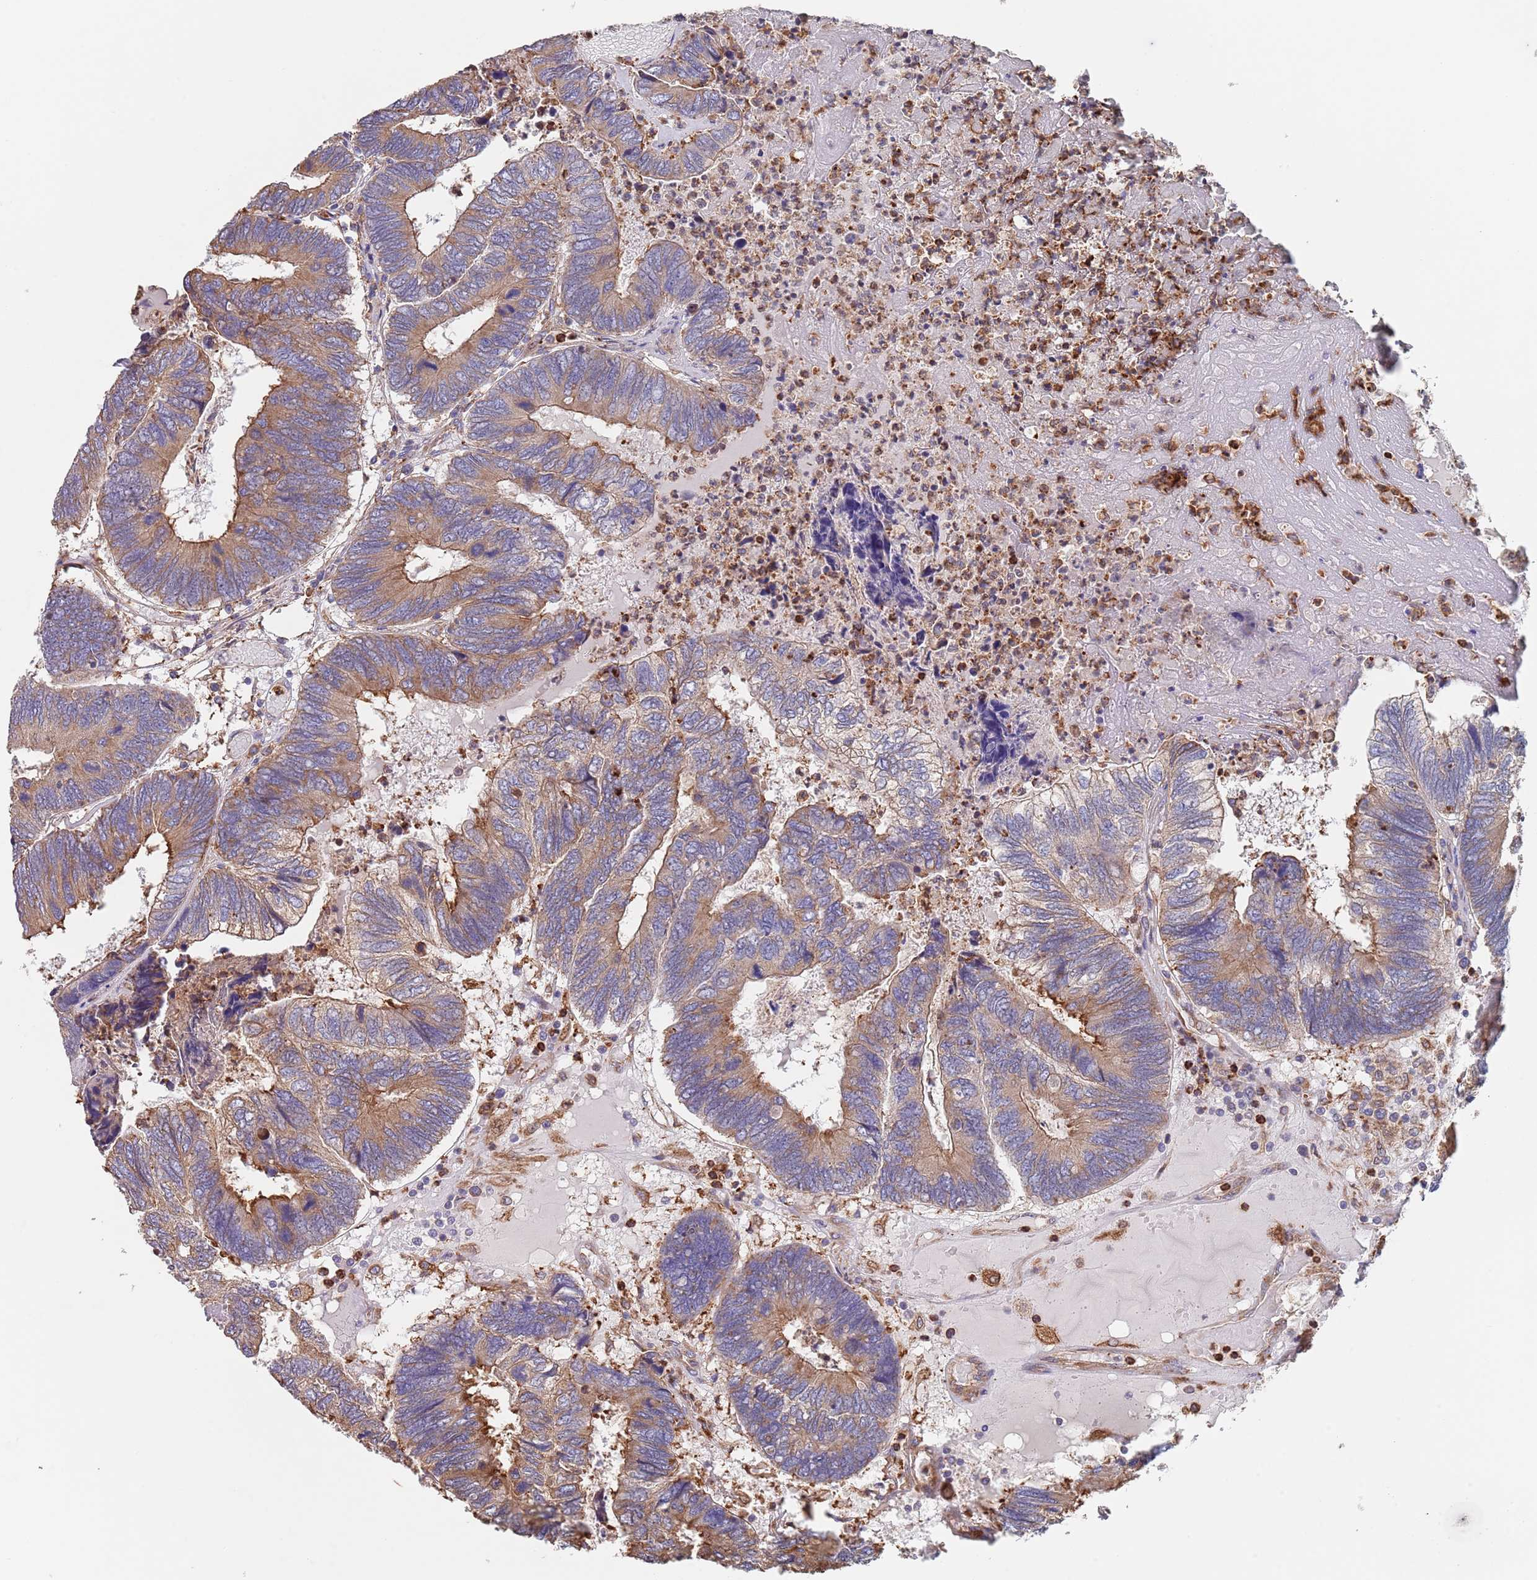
{"staining": {"intensity": "moderate", "quantity": ">75%", "location": "cytoplasmic/membranous"}, "tissue": "colorectal cancer", "cell_type": "Tumor cells", "image_type": "cancer", "snomed": [{"axis": "morphology", "description": "Adenocarcinoma, NOS"}, {"axis": "topography", "description": "Colon"}], "caption": "IHC photomicrograph of colorectal cancer (adenocarcinoma) stained for a protein (brown), which exhibits medium levels of moderate cytoplasmic/membranous expression in approximately >75% of tumor cells.", "gene": "DCUN1D3", "patient": {"sex": "female", "age": 67}}